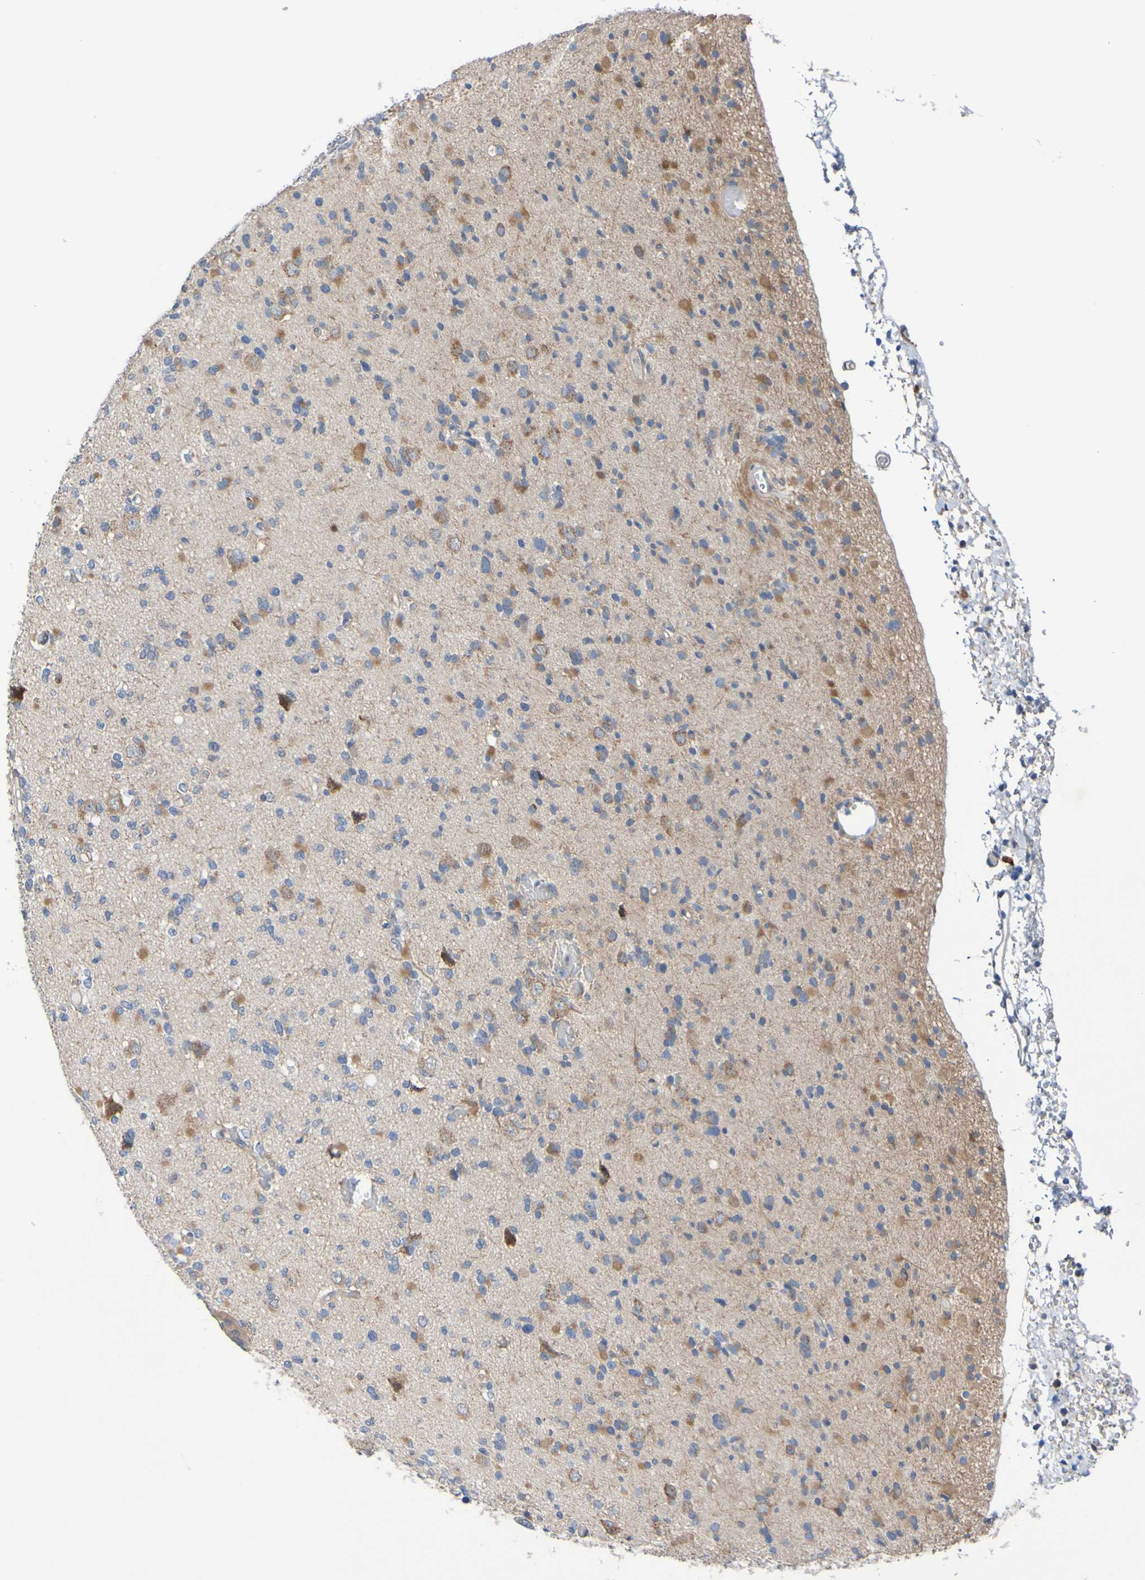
{"staining": {"intensity": "moderate", "quantity": ">75%", "location": "cytoplasmic/membranous"}, "tissue": "glioma", "cell_type": "Tumor cells", "image_type": "cancer", "snomed": [{"axis": "morphology", "description": "Glioma, malignant, Low grade"}, {"axis": "topography", "description": "Brain"}], "caption": "Human glioma stained with a brown dye exhibits moderate cytoplasmic/membranous positive staining in approximately >75% of tumor cells.", "gene": "SDK1", "patient": {"sex": "female", "age": 22}}